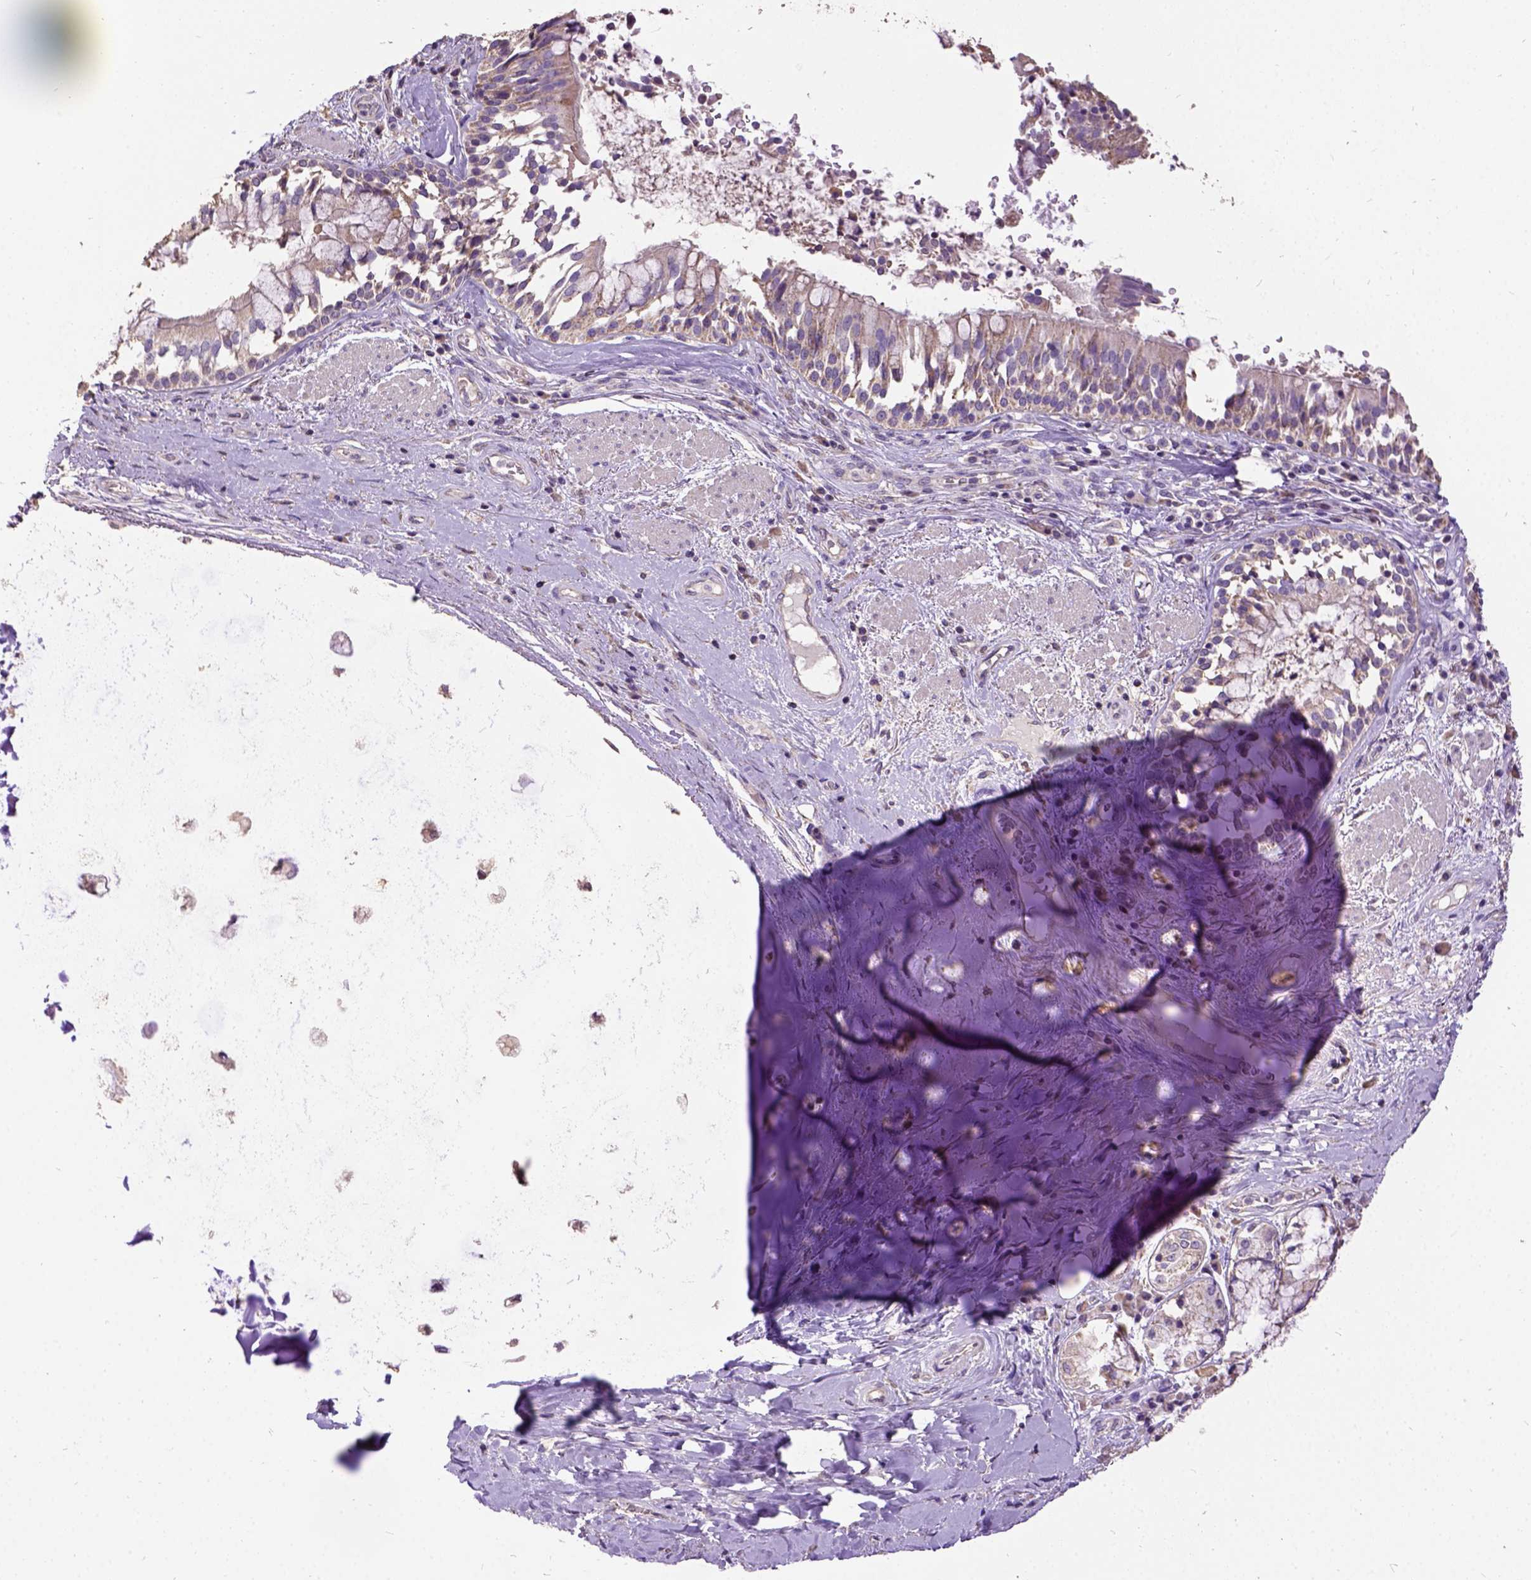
{"staining": {"intensity": "weak", "quantity": ">75%", "location": "cytoplasmic/membranous"}, "tissue": "soft tissue", "cell_type": "Chondrocytes", "image_type": "normal", "snomed": [{"axis": "morphology", "description": "Normal tissue, NOS"}, {"axis": "topography", "description": "Cartilage tissue"}, {"axis": "topography", "description": "Bronchus"}], "caption": "Chondrocytes reveal low levels of weak cytoplasmic/membranous positivity in about >75% of cells in normal human soft tissue. (DAB (3,3'-diaminobenzidine) = brown stain, brightfield microscopy at high magnification).", "gene": "DQX1", "patient": {"sex": "male", "age": 64}}